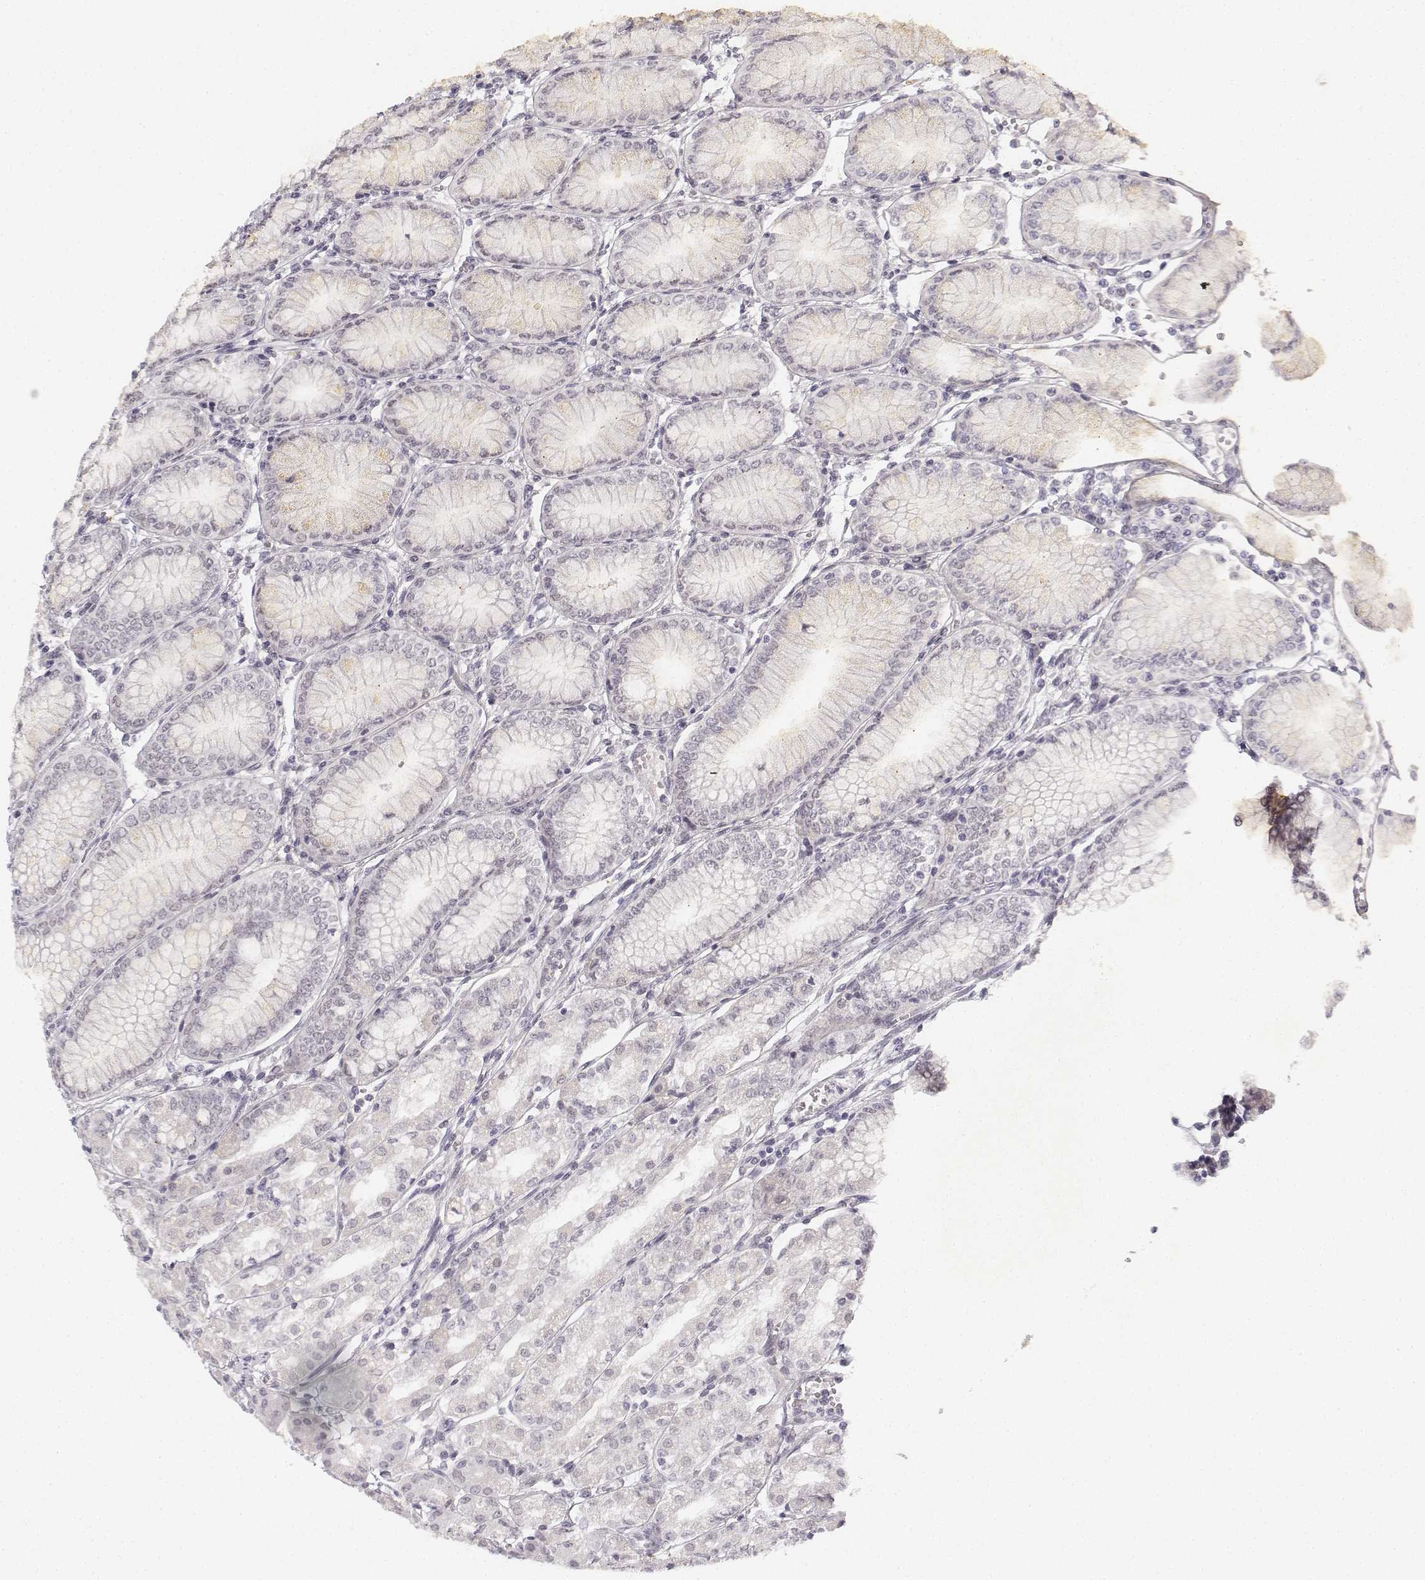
{"staining": {"intensity": "negative", "quantity": "none", "location": "none"}, "tissue": "stomach", "cell_type": "Glandular cells", "image_type": "normal", "snomed": [{"axis": "morphology", "description": "Normal tissue, NOS"}, {"axis": "topography", "description": "Skeletal muscle"}, {"axis": "topography", "description": "Stomach"}], "caption": "Glandular cells show no significant protein expression in normal stomach.", "gene": "KRT84", "patient": {"sex": "female", "age": 57}}